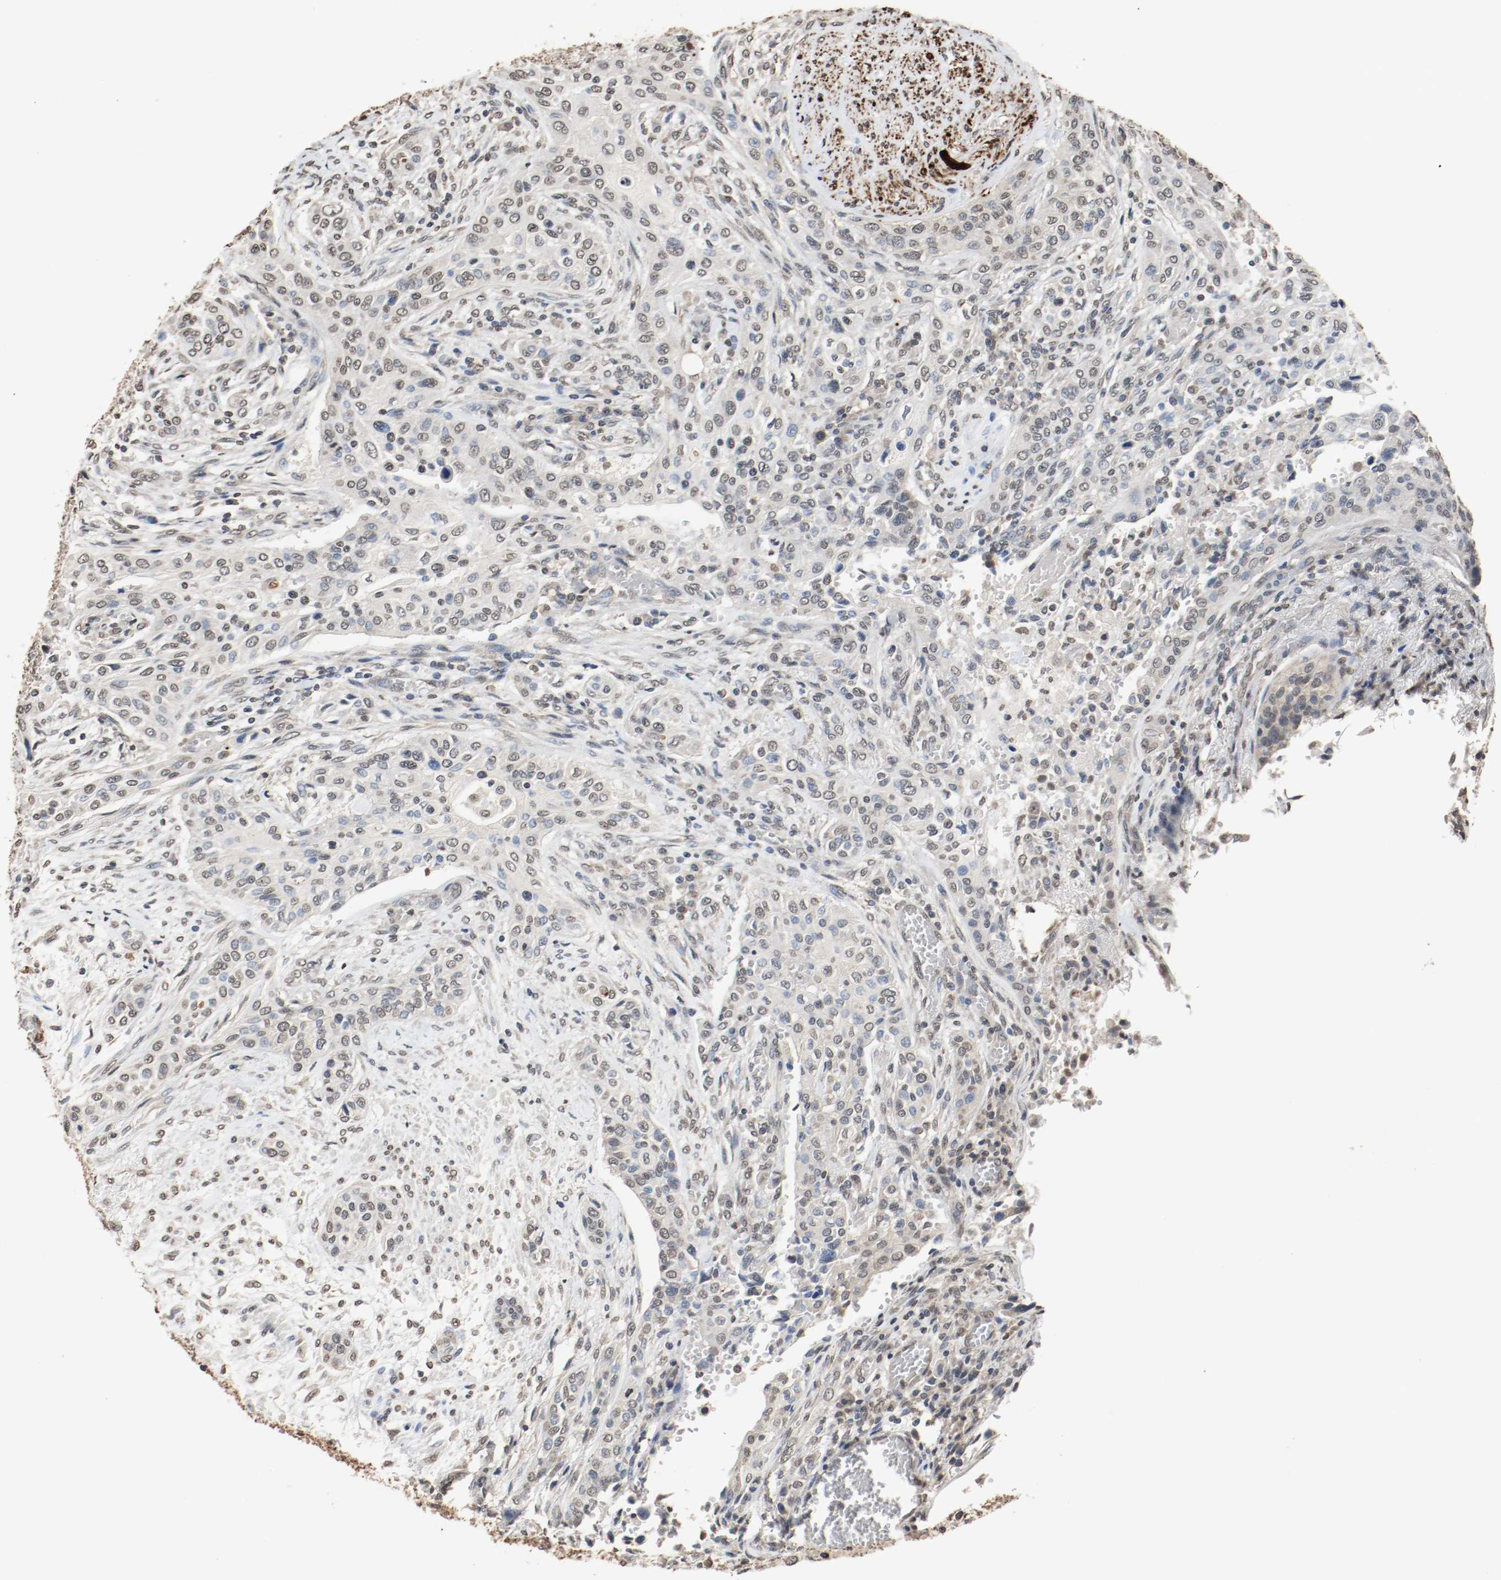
{"staining": {"intensity": "weak", "quantity": "25%-75%", "location": "cytoplasmic/membranous"}, "tissue": "urothelial cancer", "cell_type": "Tumor cells", "image_type": "cancer", "snomed": [{"axis": "morphology", "description": "Urothelial carcinoma, High grade"}, {"axis": "topography", "description": "Urinary bladder"}], "caption": "Weak cytoplasmic/membranous positivity for a protein is seen in about 25%-75% of tumor cells of urothelial carcinoma (high-grade) using IHC.", "gene": "RTN4", "patient": {"sex": "male", "age": 74}}